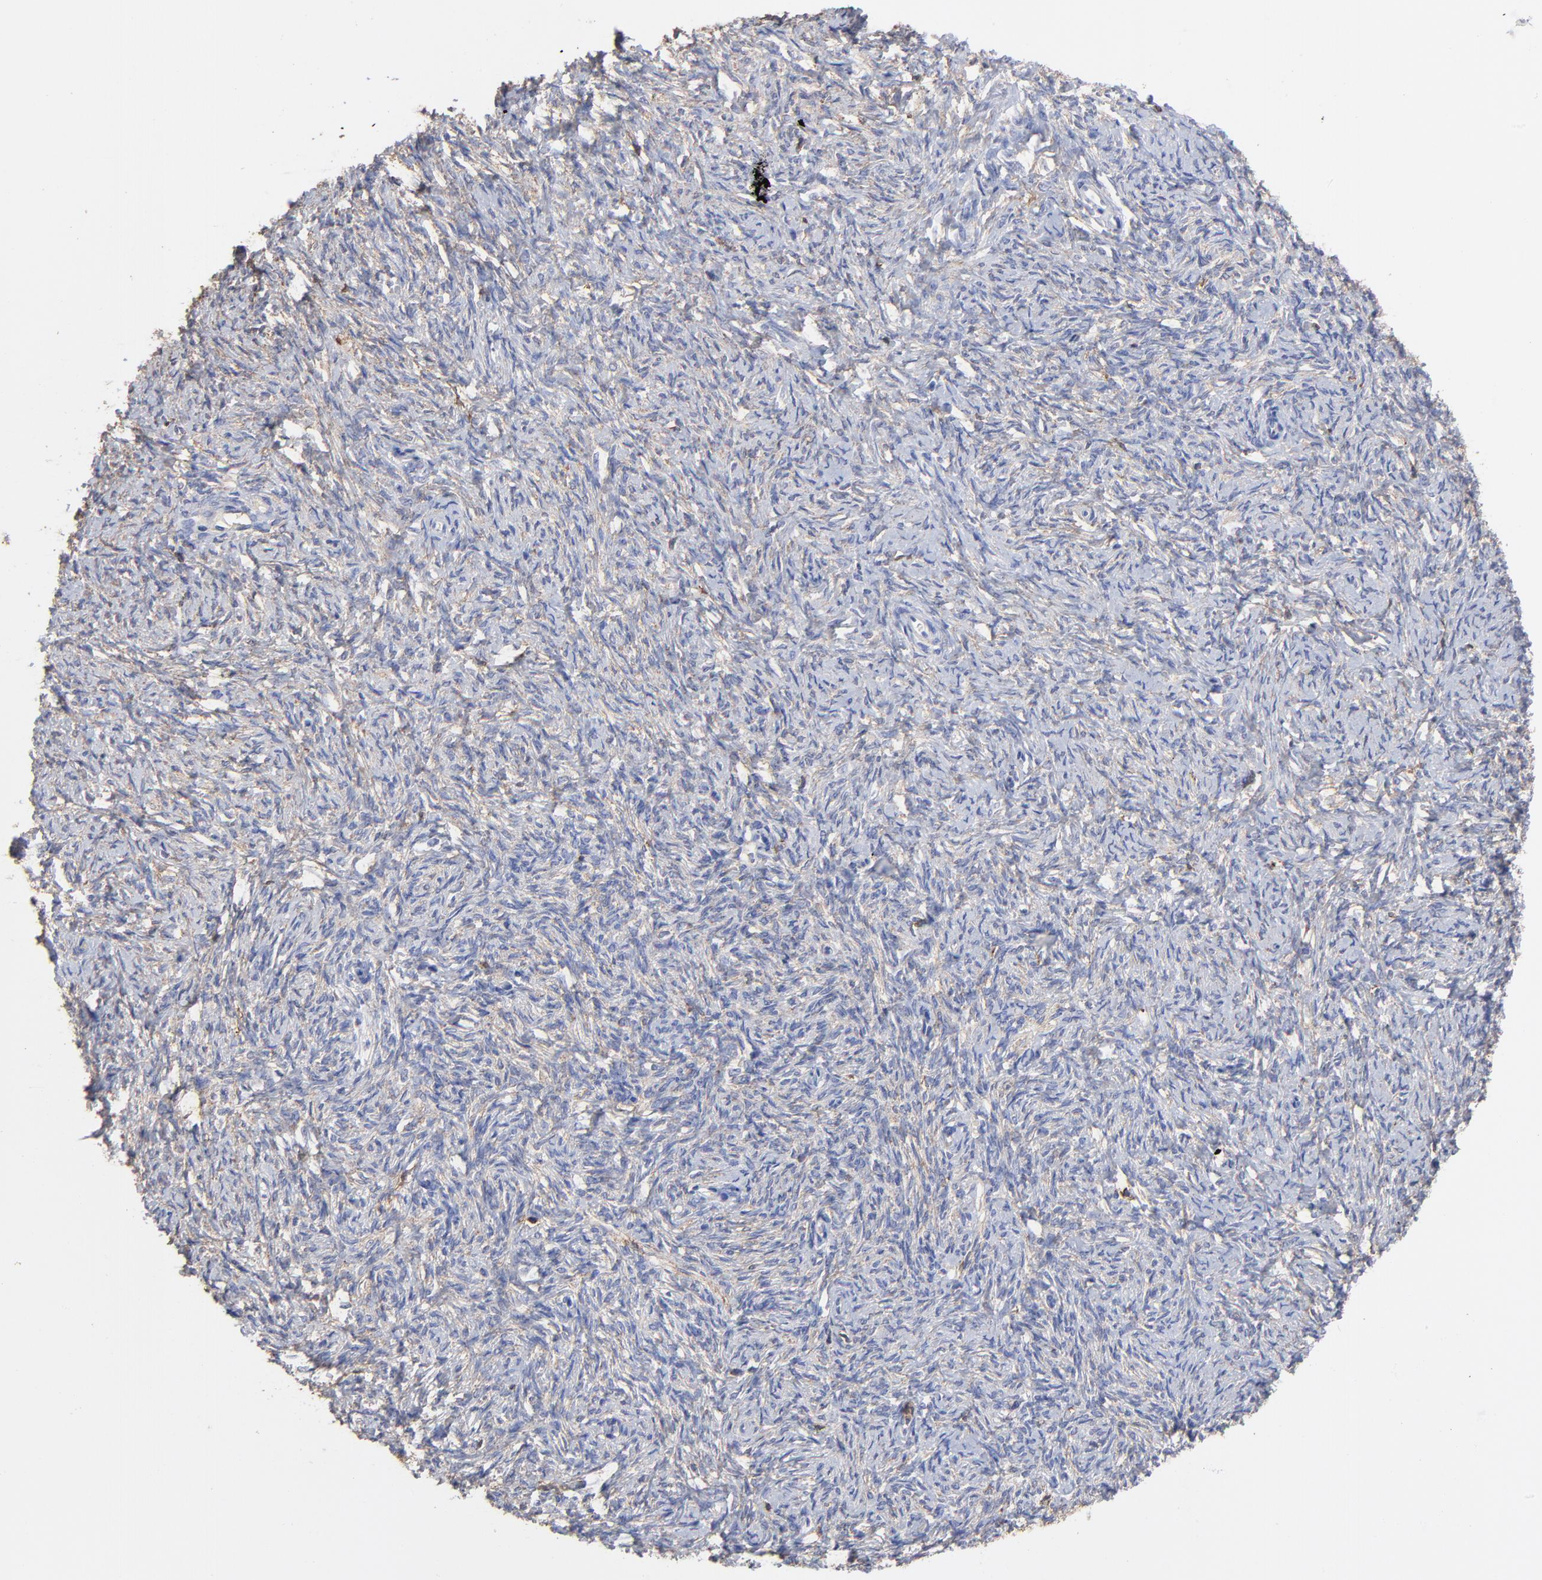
{"staining": {"intensity": "weak", "quantity": "25%-75%", "location": "cytoplasmic/membranous"}, "tissue": "ovarian cancer", "cell_type": "Tumor cells", "image_type": "cancer", "snomed": [{"axis": "morphology", "description": "Normal tissue, NOS"}, {"axis": "morphology", "description": "Cystadenocarcinoma, serous, NOS"}, {"axis": "topography", "description": "Ovary"}], "caption": "Immunohistochemistry of ovarian serous cystadenocarcinoma displays low levels of weak cytoplasmic/membranous expression in about 25%-75% of tumor cells.", "gene": "ASL", "patient": {"sex": "female", "age": 62}}